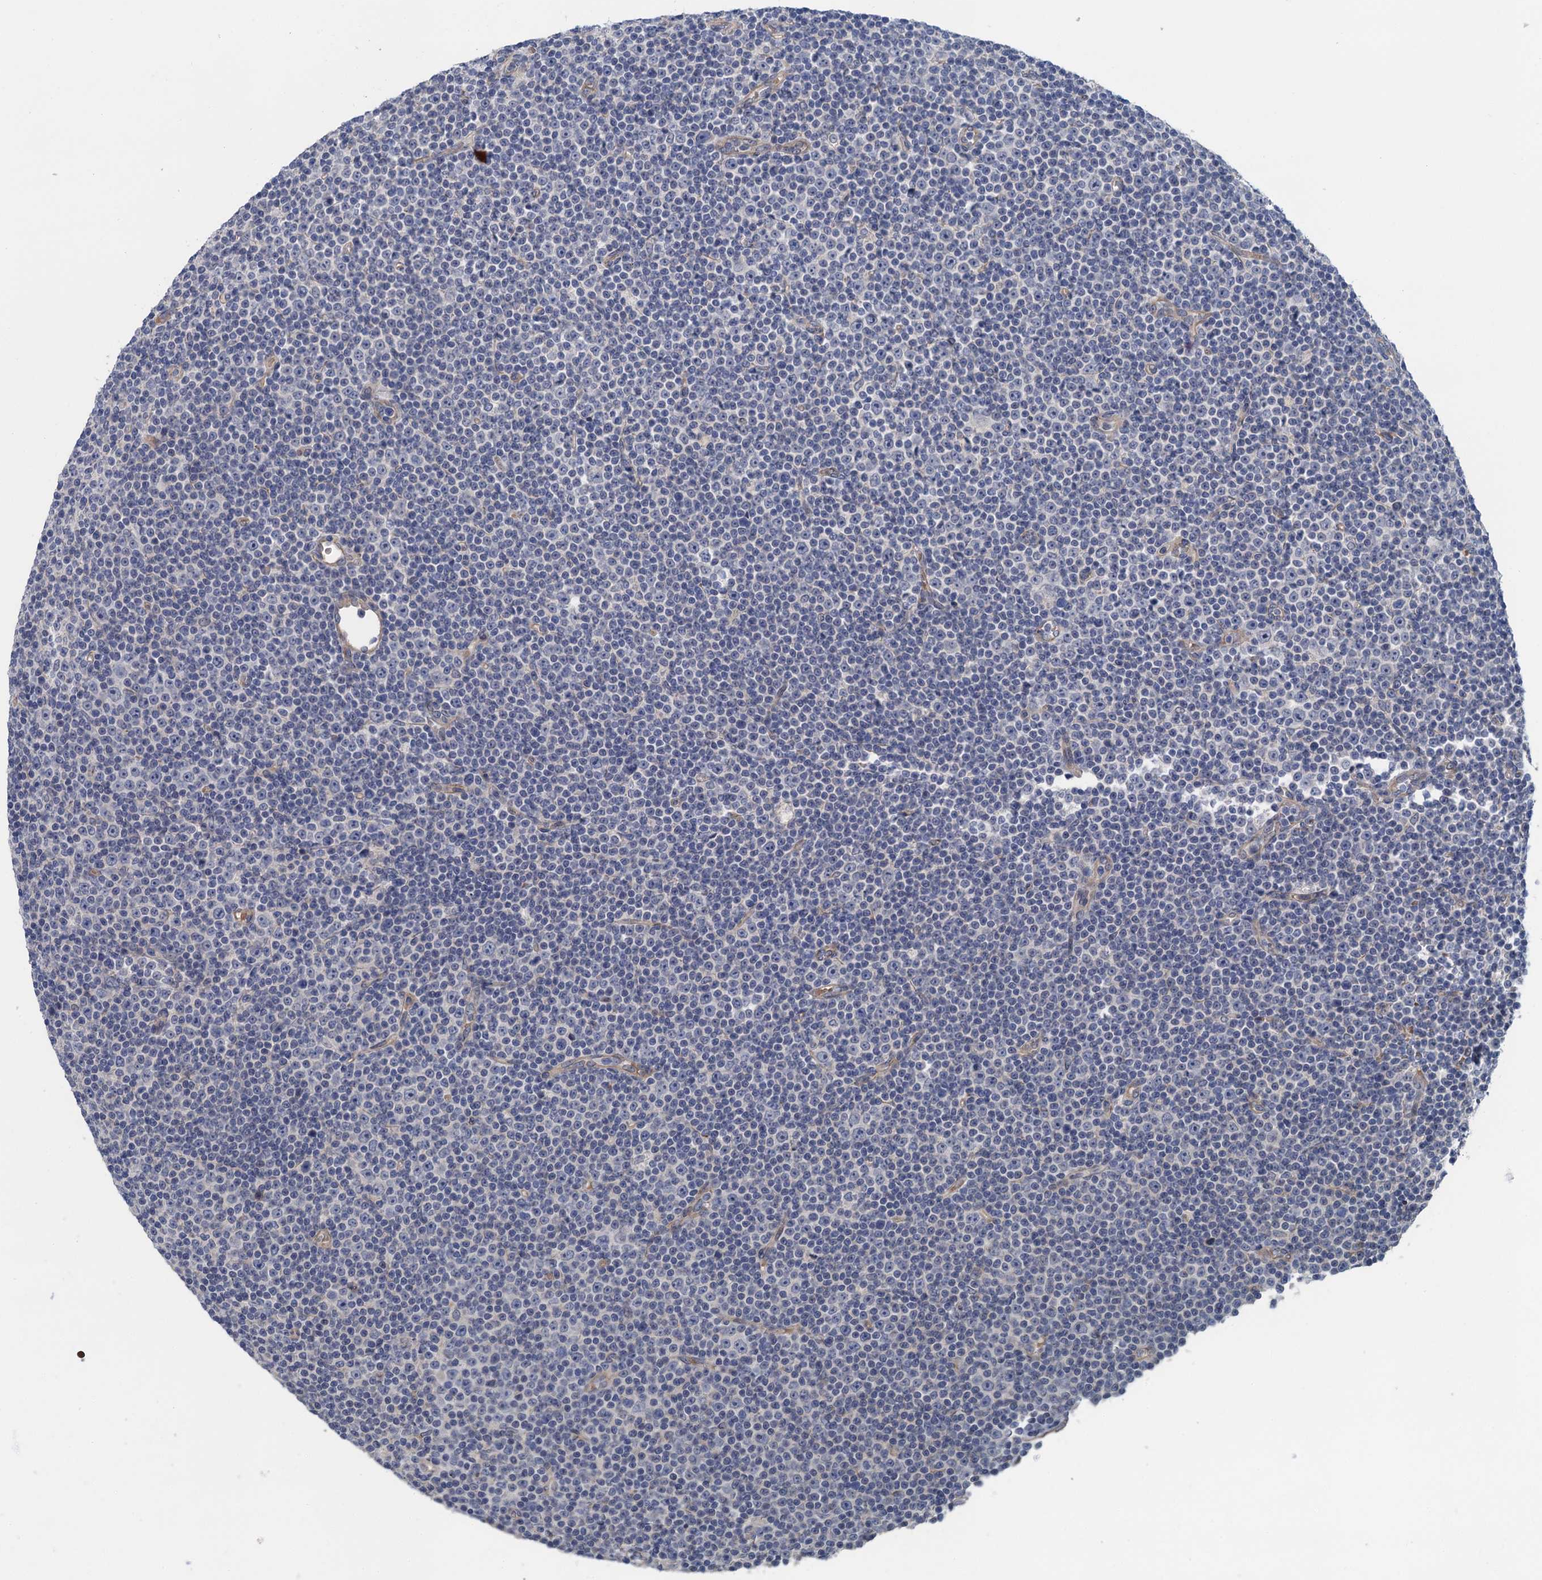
{"staining": {"intensity": "negative", "quantity": "none", "location": "none"}, "tissue": "lymphoma", "cell_type": "Tumor cells", "image_type": "cancer", "snomed": [{"axis": "morphology", "description": "Malignant lymphoma, non-Hodgkin's type, Low grade"}, {"axis": "topography", "description": "Lymph node"}], "caption": "IHC of human low-grade malignant lymphoma, non-Hodgkin's type shows no staining in tumor cells.", "gene": "MYO16", "patient": {"sex": "female", "age": 67}}